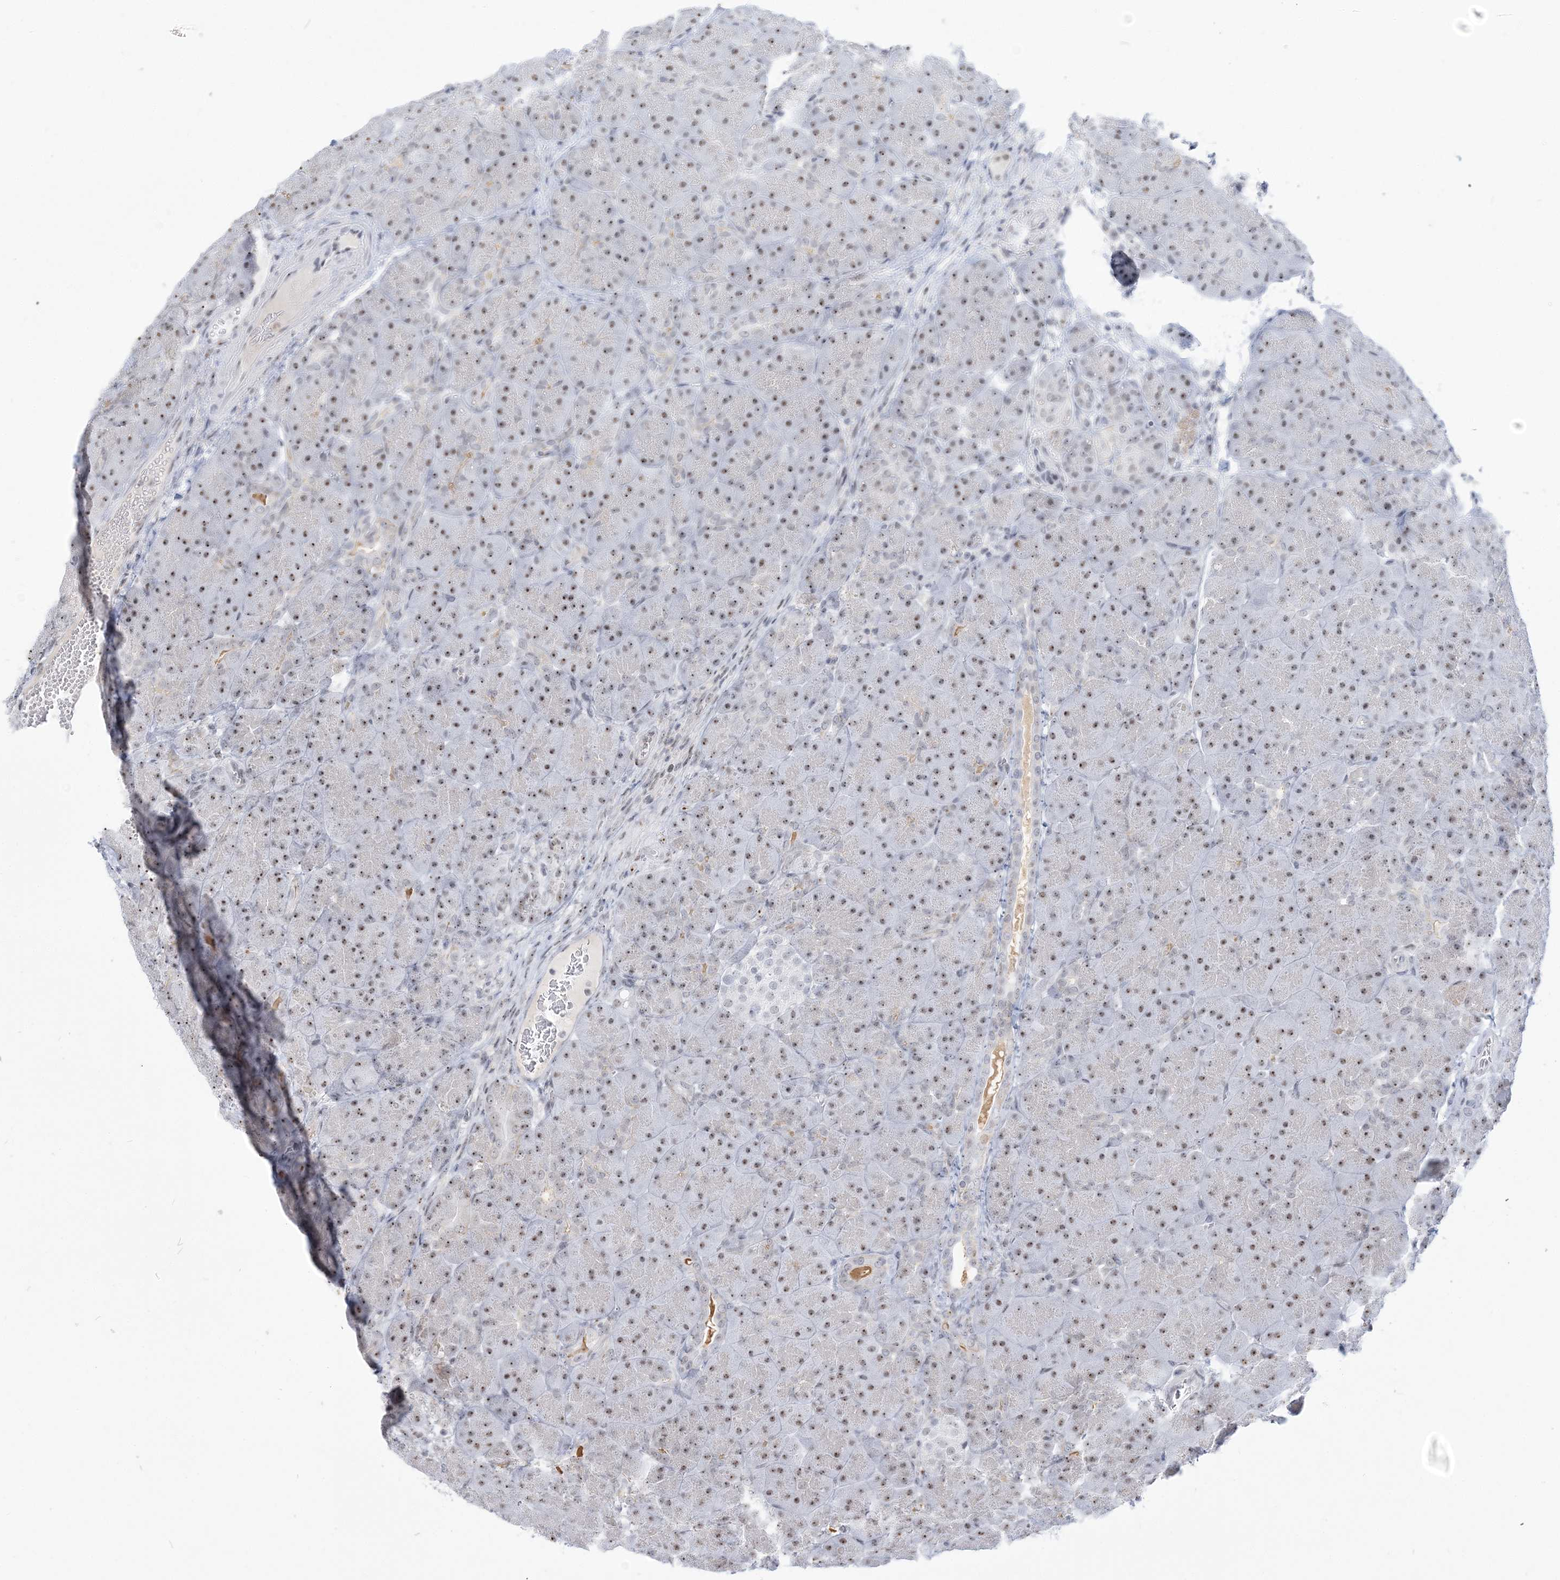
{"staining": {"intensity": "moderate", "quantity": ">75%", "location": "nuclear"}, "tissue": "pancreas", "cell_type": "Exocrine glandular cells", "image_type": "normal", "snomed": [{"axis": "morphology", "description": "Normal tissue, NOS"}, {"axis": "topography", "description": "Pancreas"}], "caption": "Exocrine glandular cells show medium levels of moderate nuclear positivity in about >75% of cells in normal human pancreas.", "gene": "DDX21", "patient": {"sex": "male", "age": 66}}